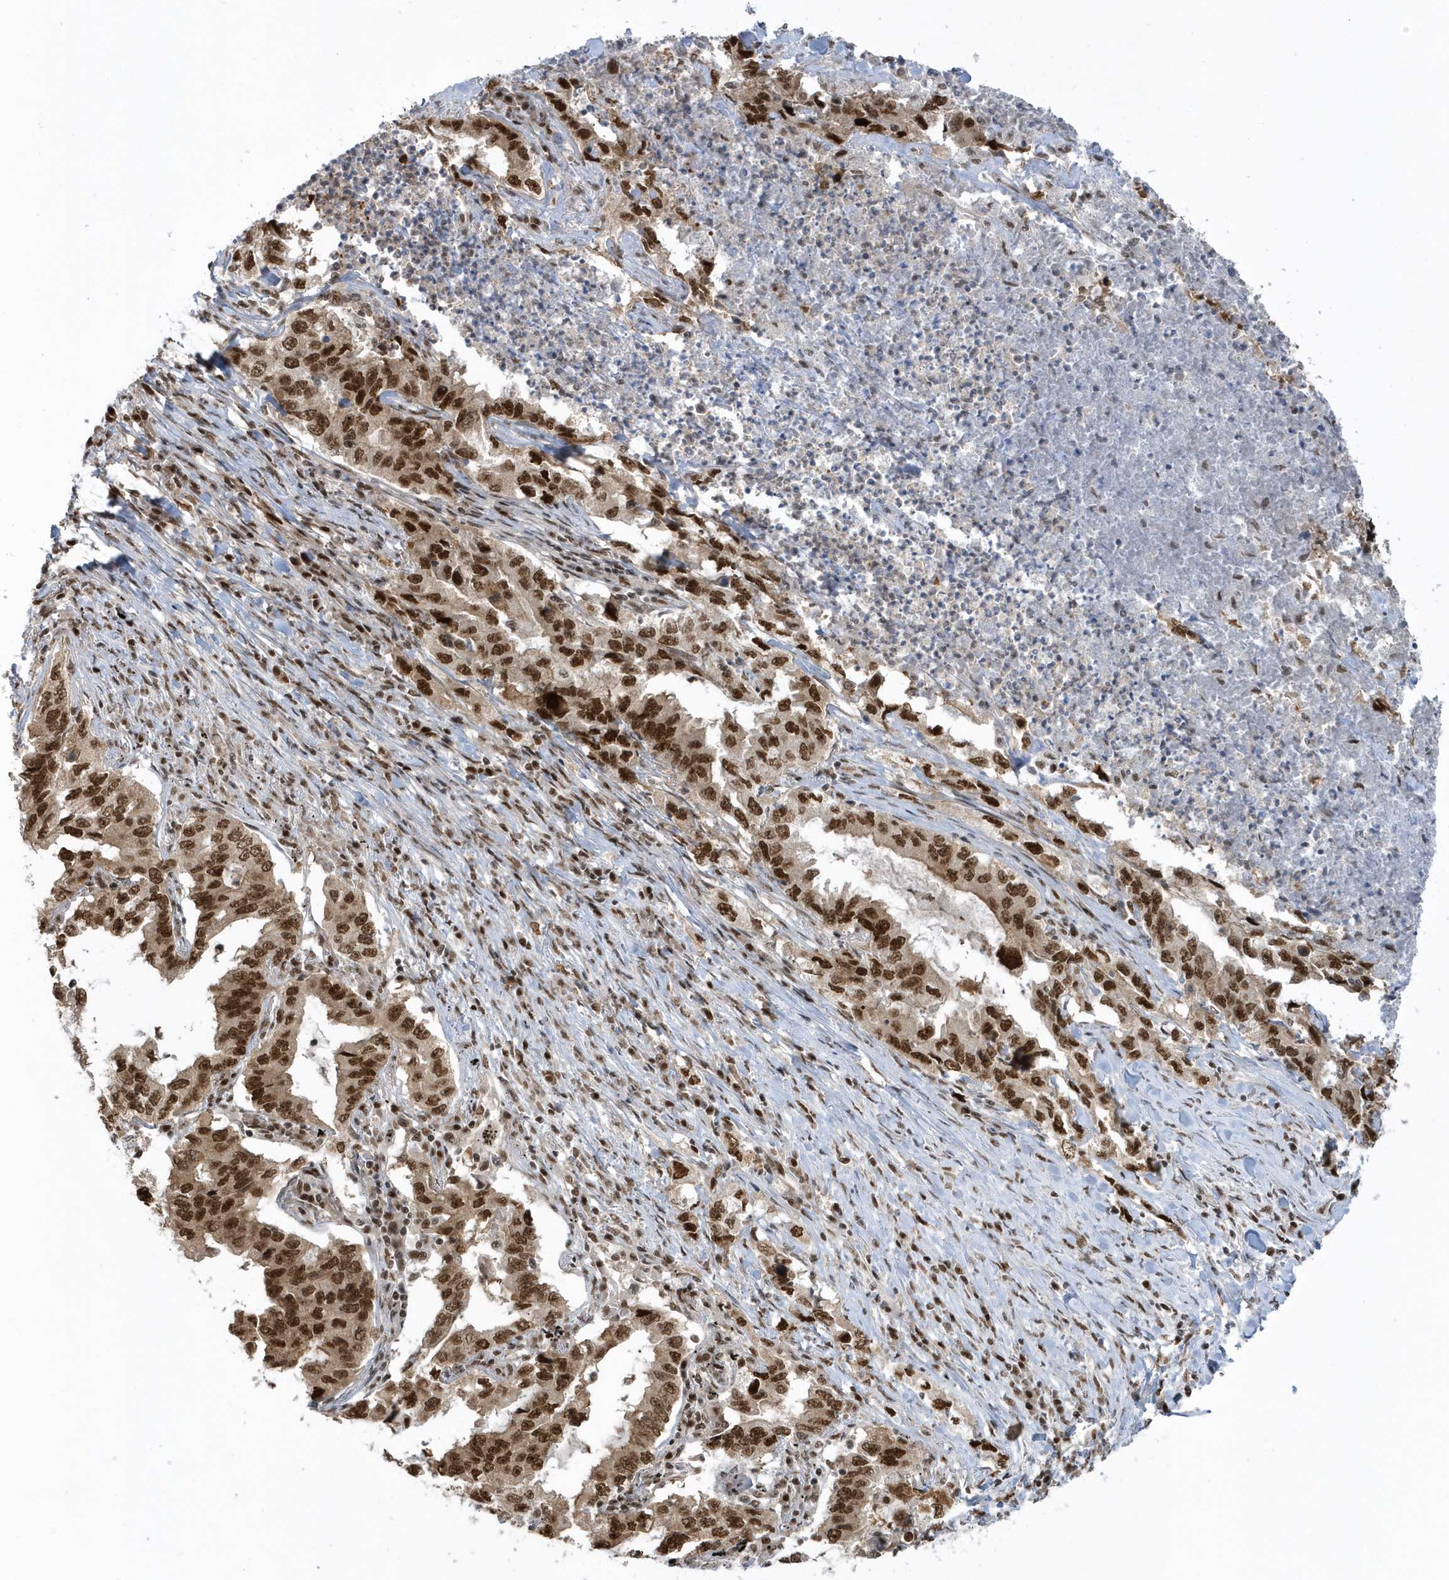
{"staining": {"intensity": "strong", "quantity": ">75%", "location": "nuclear"}, "tissue": "lung cancer", "cell_type": "Tumor cells", "image_type": "cancer", "snomed": [{"axis": "morphology", "description": "Adenocarcinoma, NOS"}, {"axis": "topography", "description": "Lung"}], "caption": "The micrograph exhibits immunohistochemical staining of lung cancer. There is strong nuclear positivity is appreciated in approximately >75% of tumor cells.", "gene": "SEPHS1", "patient": {"sex": "female", "age": 51}}